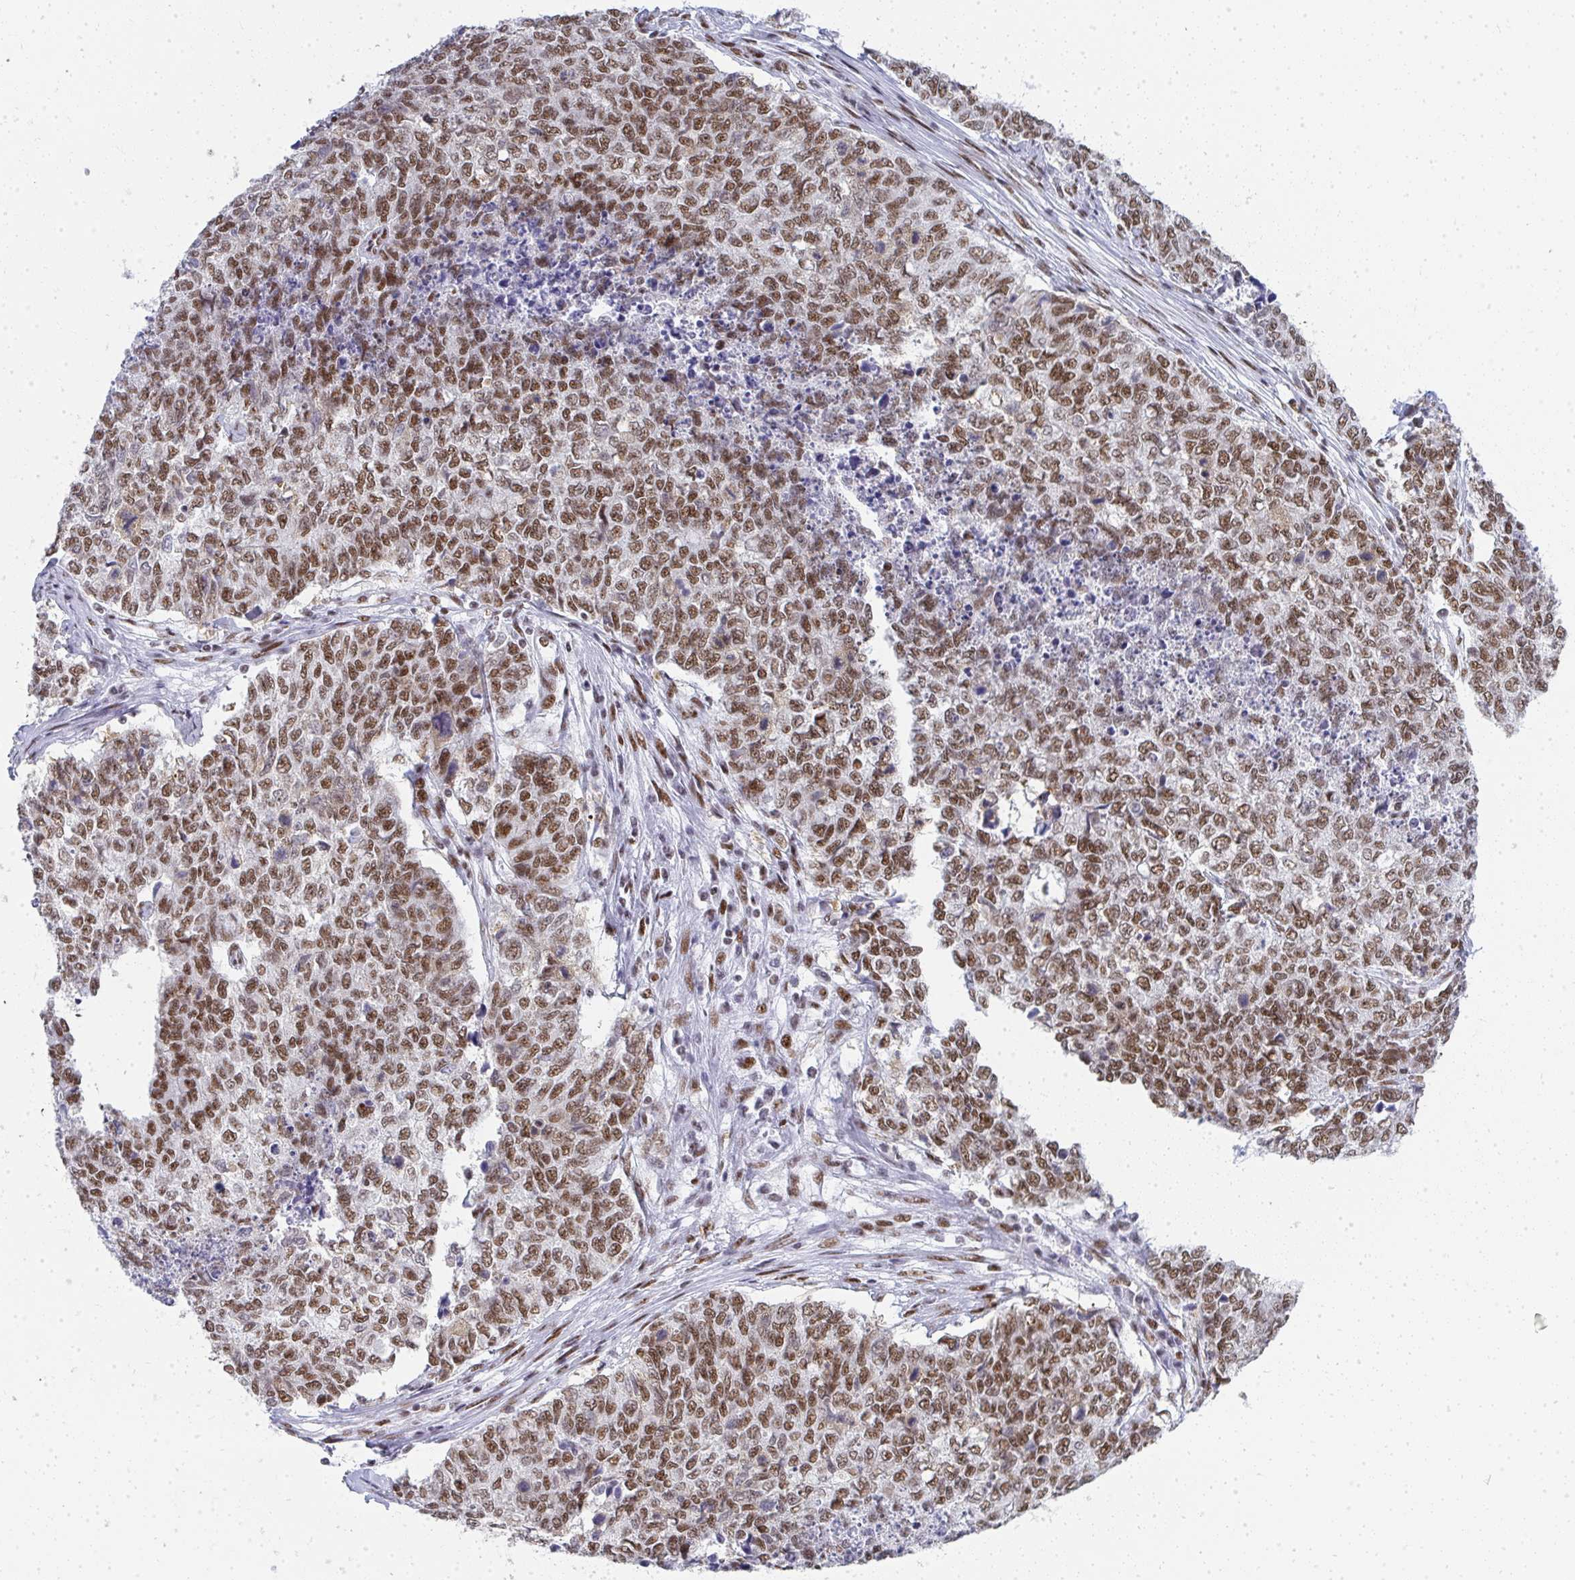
{"staining": {"intensity": "moderate", "quantity": ">75%", "location": "nuclear"}, "tissue": "cervical cancer", "cell_type": "Tumor cells", "image_type": "cancer", "snomed": [{"axis": "morphology", "description": "Adenocarcinoma, NOS"}, {"axis": "topography", "description": "Cervix"}], "caption": "Protein staining demonstrates moderate nuclear positivity in approximately >75% of tumor cells in cervical adenocarcinoma.", "gene": "CREBBP", "patient": {"sex": "female", "age": 63}}